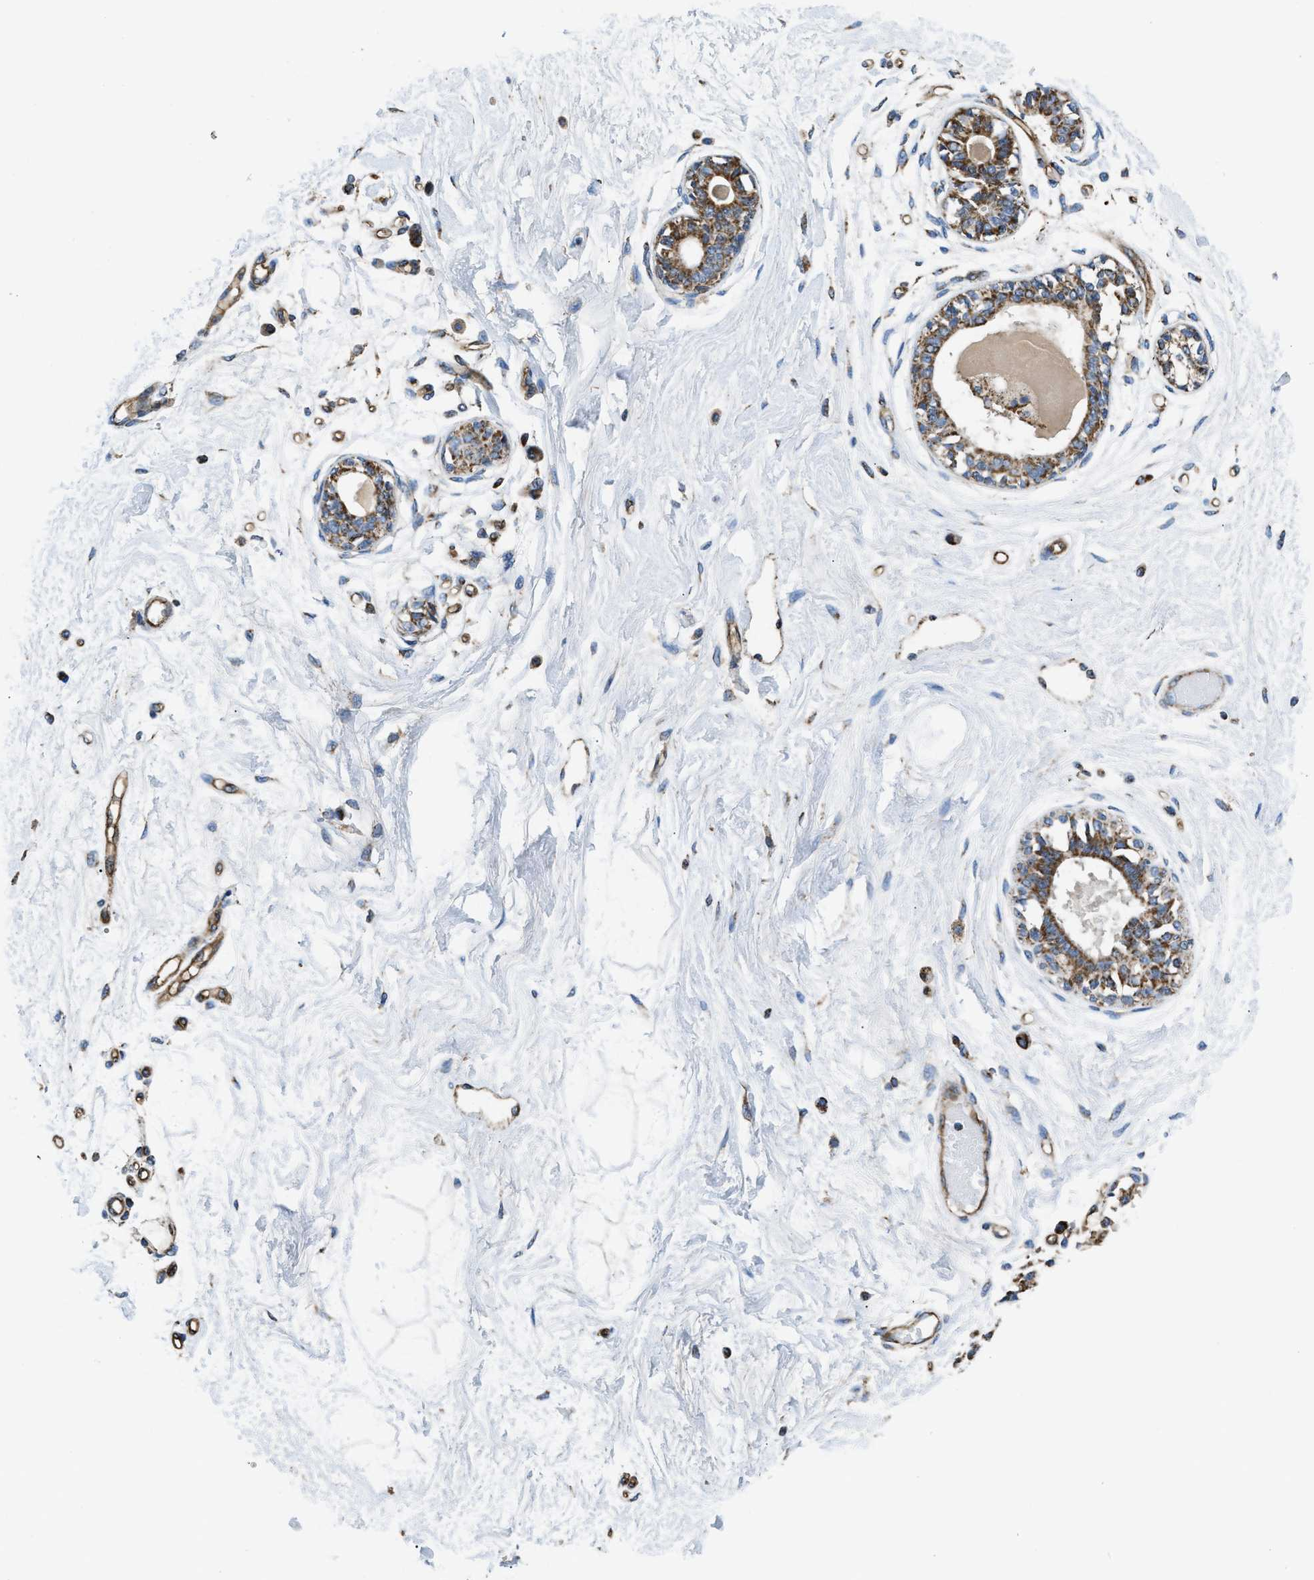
{"staining": {"intensity": "weak", "quantity": "<25%", "location": "cytoplasmic/membranous"}, "tissue": "breast", "cell_type": "Adipocytes", "image_type": "normal", "snomed": [{"axis": "morphology", "description": "Normal tissue, NOS"}, {"axis": "topography", "description": "Breast"}], "caption": "High power microscopy image of an immunohistochemistry (IHC) photomicrograph of unremarkable breast, revealing no significant positivity in adipocytes. (Immunohistochemistry (ihc), brightfield microscopy, high magnification).", "gene": "STK33", "patient": {"sex": "female", "age": 45}}